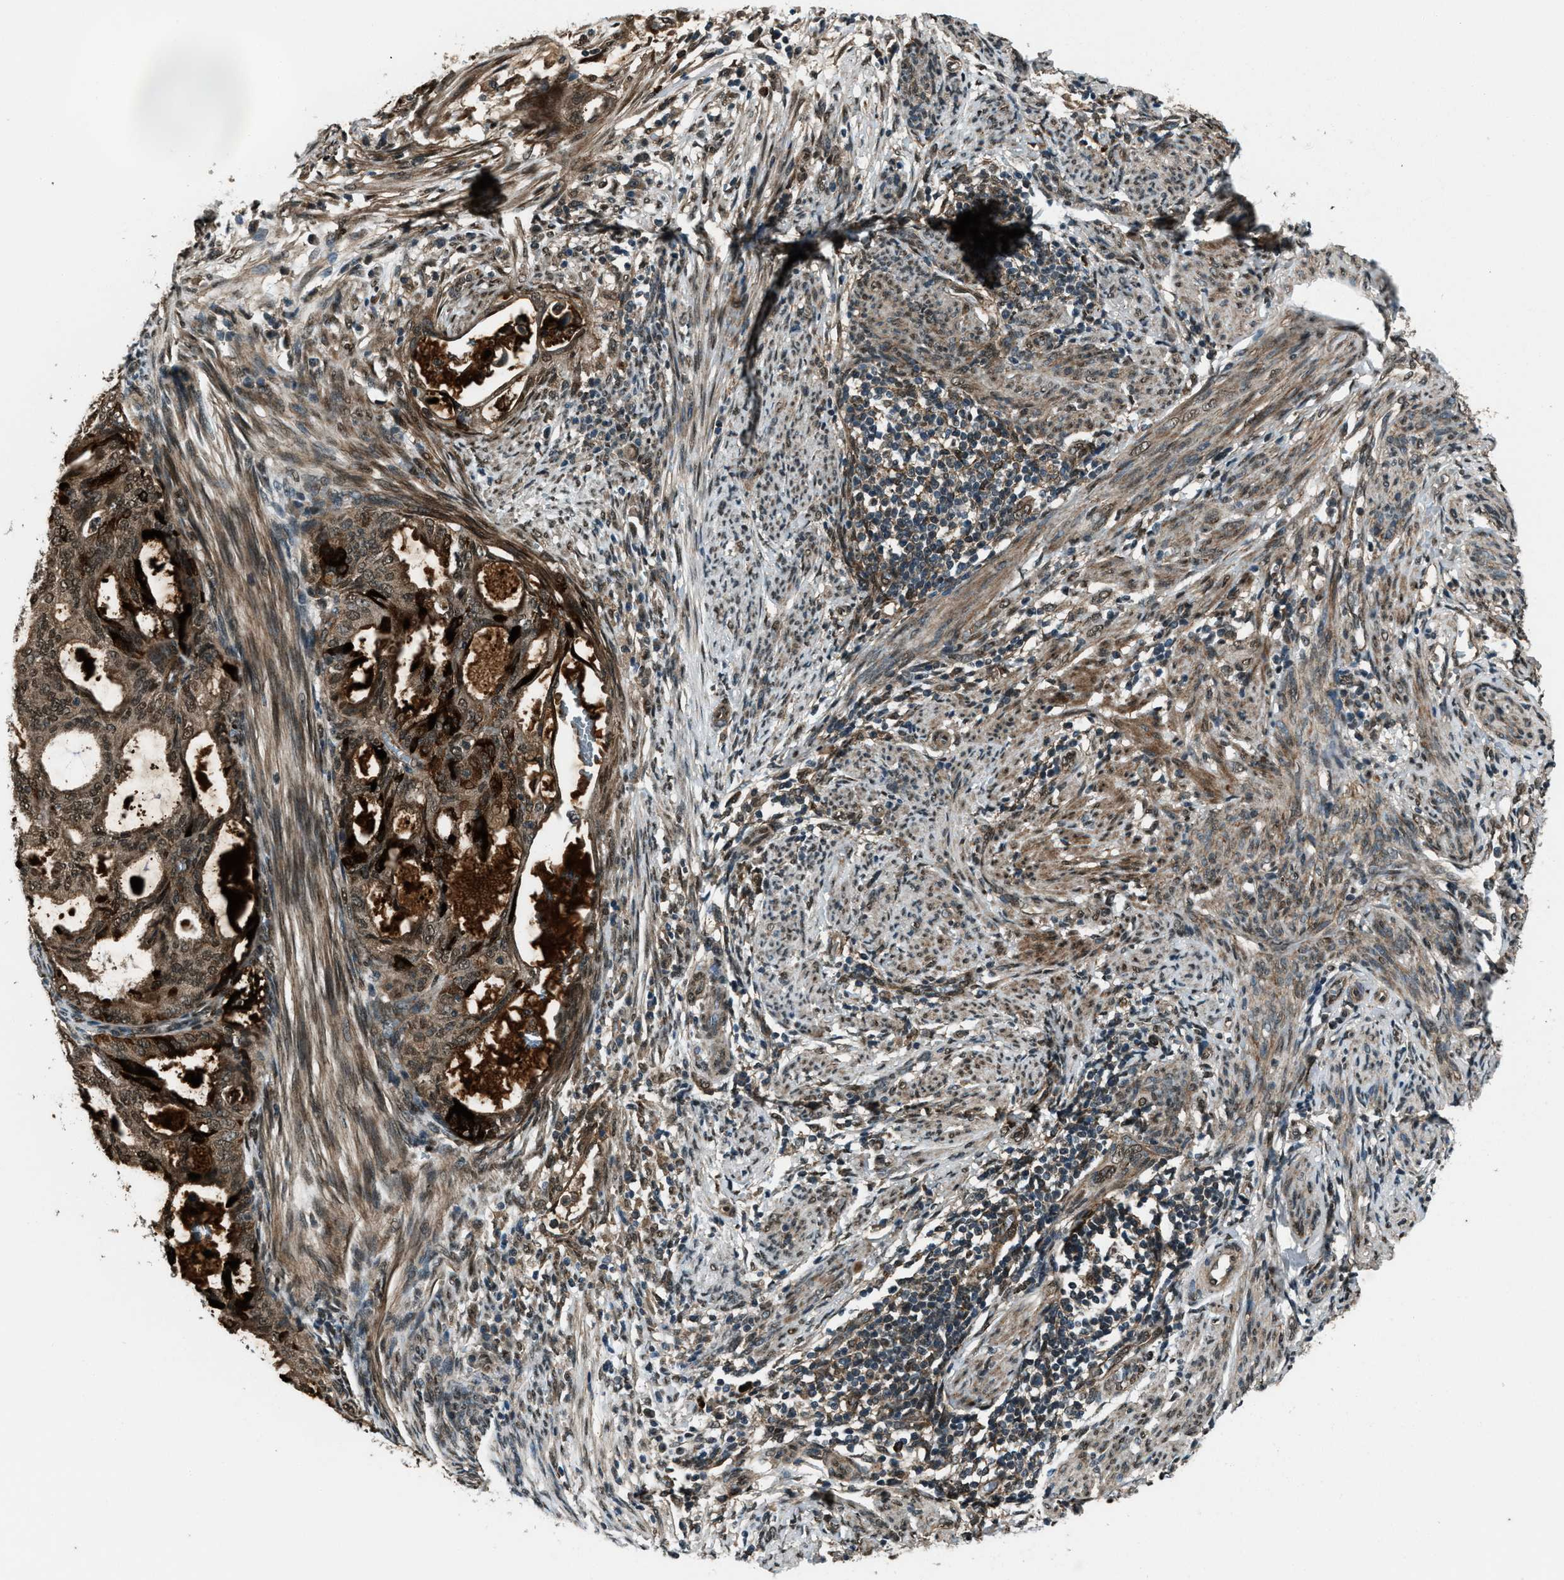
{"staining": {"intensity": "moderate", "quantity": ">75%", "location": "cytoplasmic/membranous"}, "tissue": "endometrial cancer", "cell_type": "Tumor cells", "image_type": "cancer", "snomed": [{"axis": "morphology", "description": "Adenocarcinoma, NOS"}, {"axis": "topography", "description": "Endometrium"}], "caption": "Human endometrial cancer (adenocarcinoma) stained with a protein marker displays moderate staining in tumor cells.", "gene": "SVIL", "patient": {"sex": "female", "age": 58}}